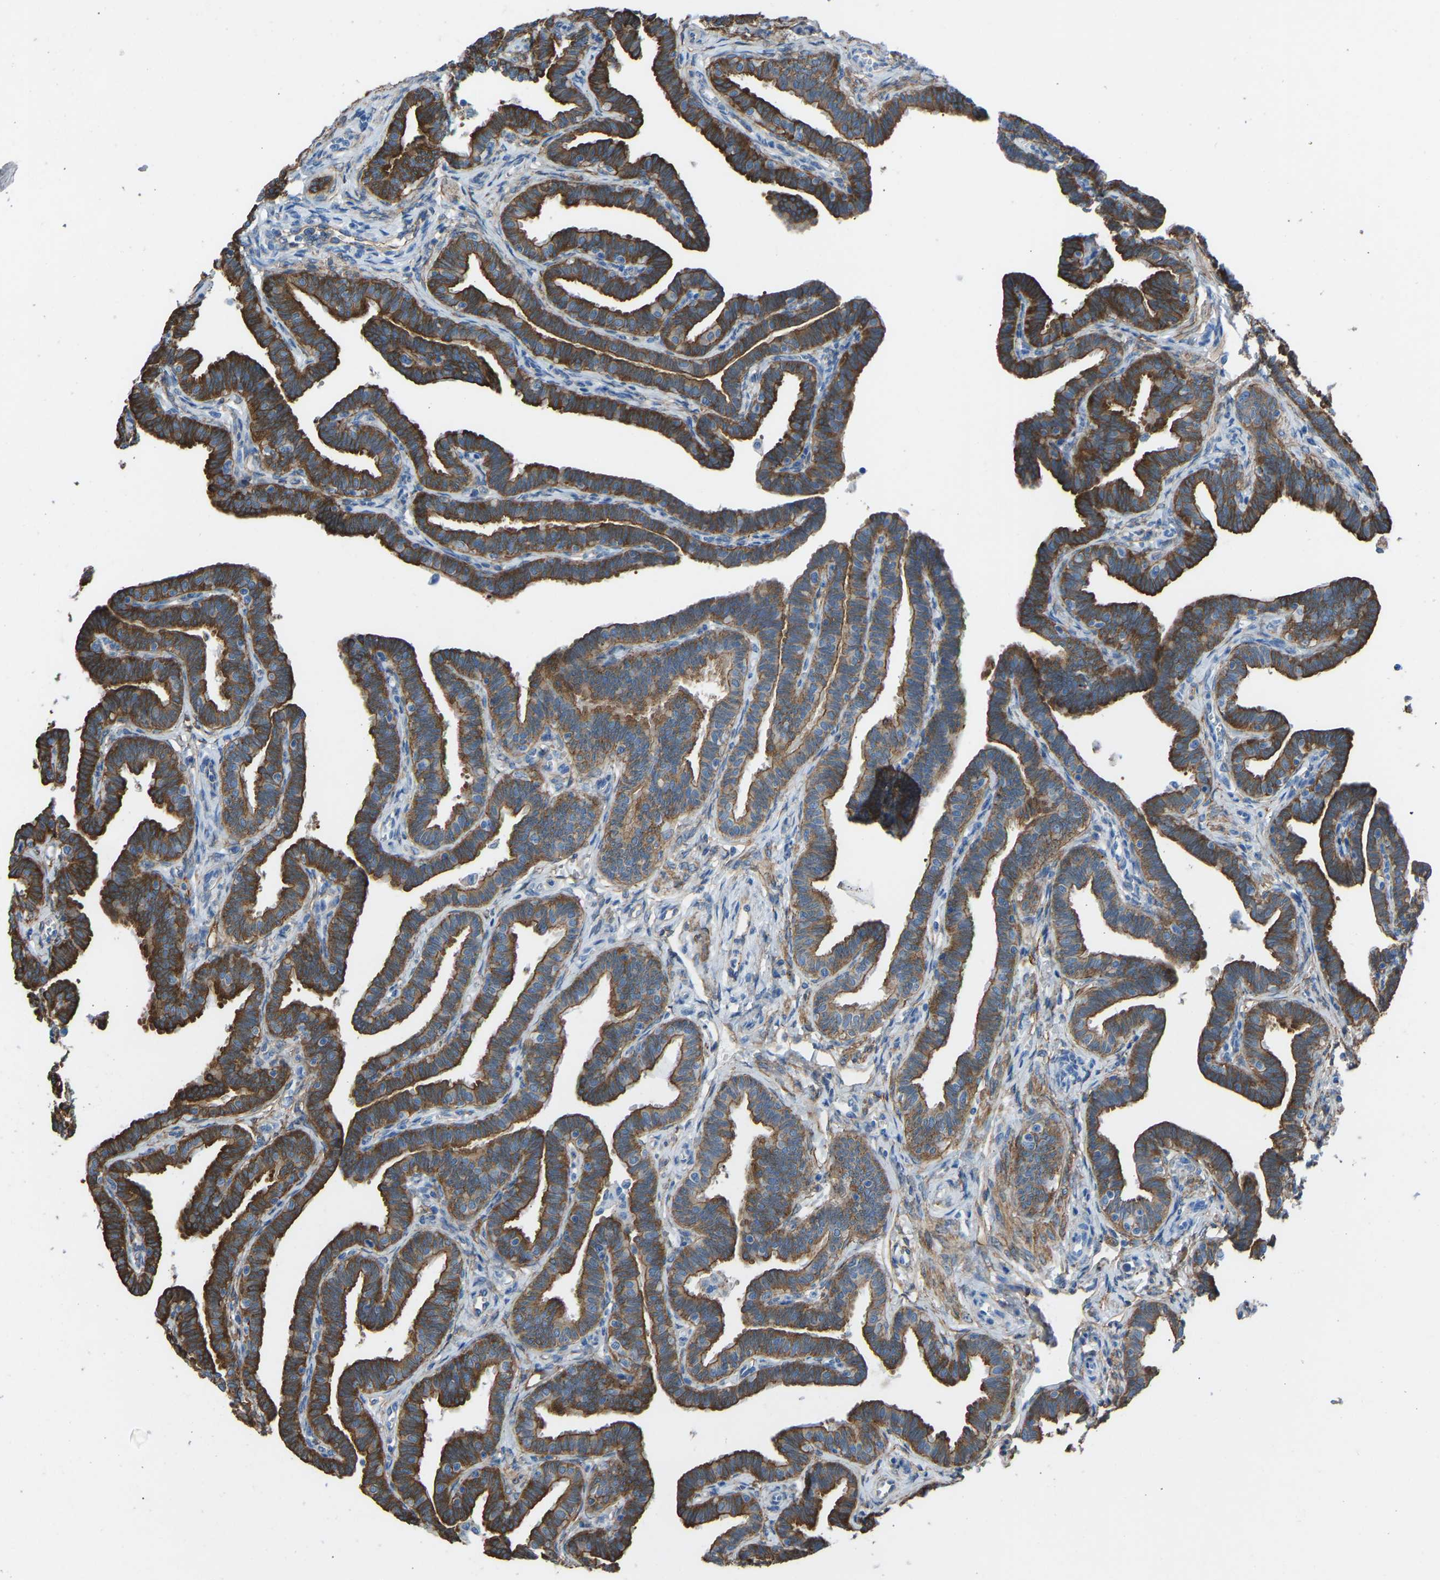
{"staining": {"intensity": "strong", "quantity": ">75%", "location": "cytoplasmic/membranous"}, "tissue": "fallopian tube", "cell_type": "Glandular cells", "image_type": "normal", "snomed": [{"axis": "morphology", "description": "Normal tissue, NOS"}, {"axis": "topography", "description": "Fallopian tube"}, {"axis": "topography", "description": "Ovary"}], "caption": "Fallopian tube stained with immunohistochemistry (IHC) exhibits strong cytoplasmic/membranous expression in approximately >75% of glandular cells. (DAB (3,3'-diaminobenzidine) = brown stain, brightfield microscopy at high magnification).", "gene": "MYH10", "patient": {"sex": "female", "age": 23}}